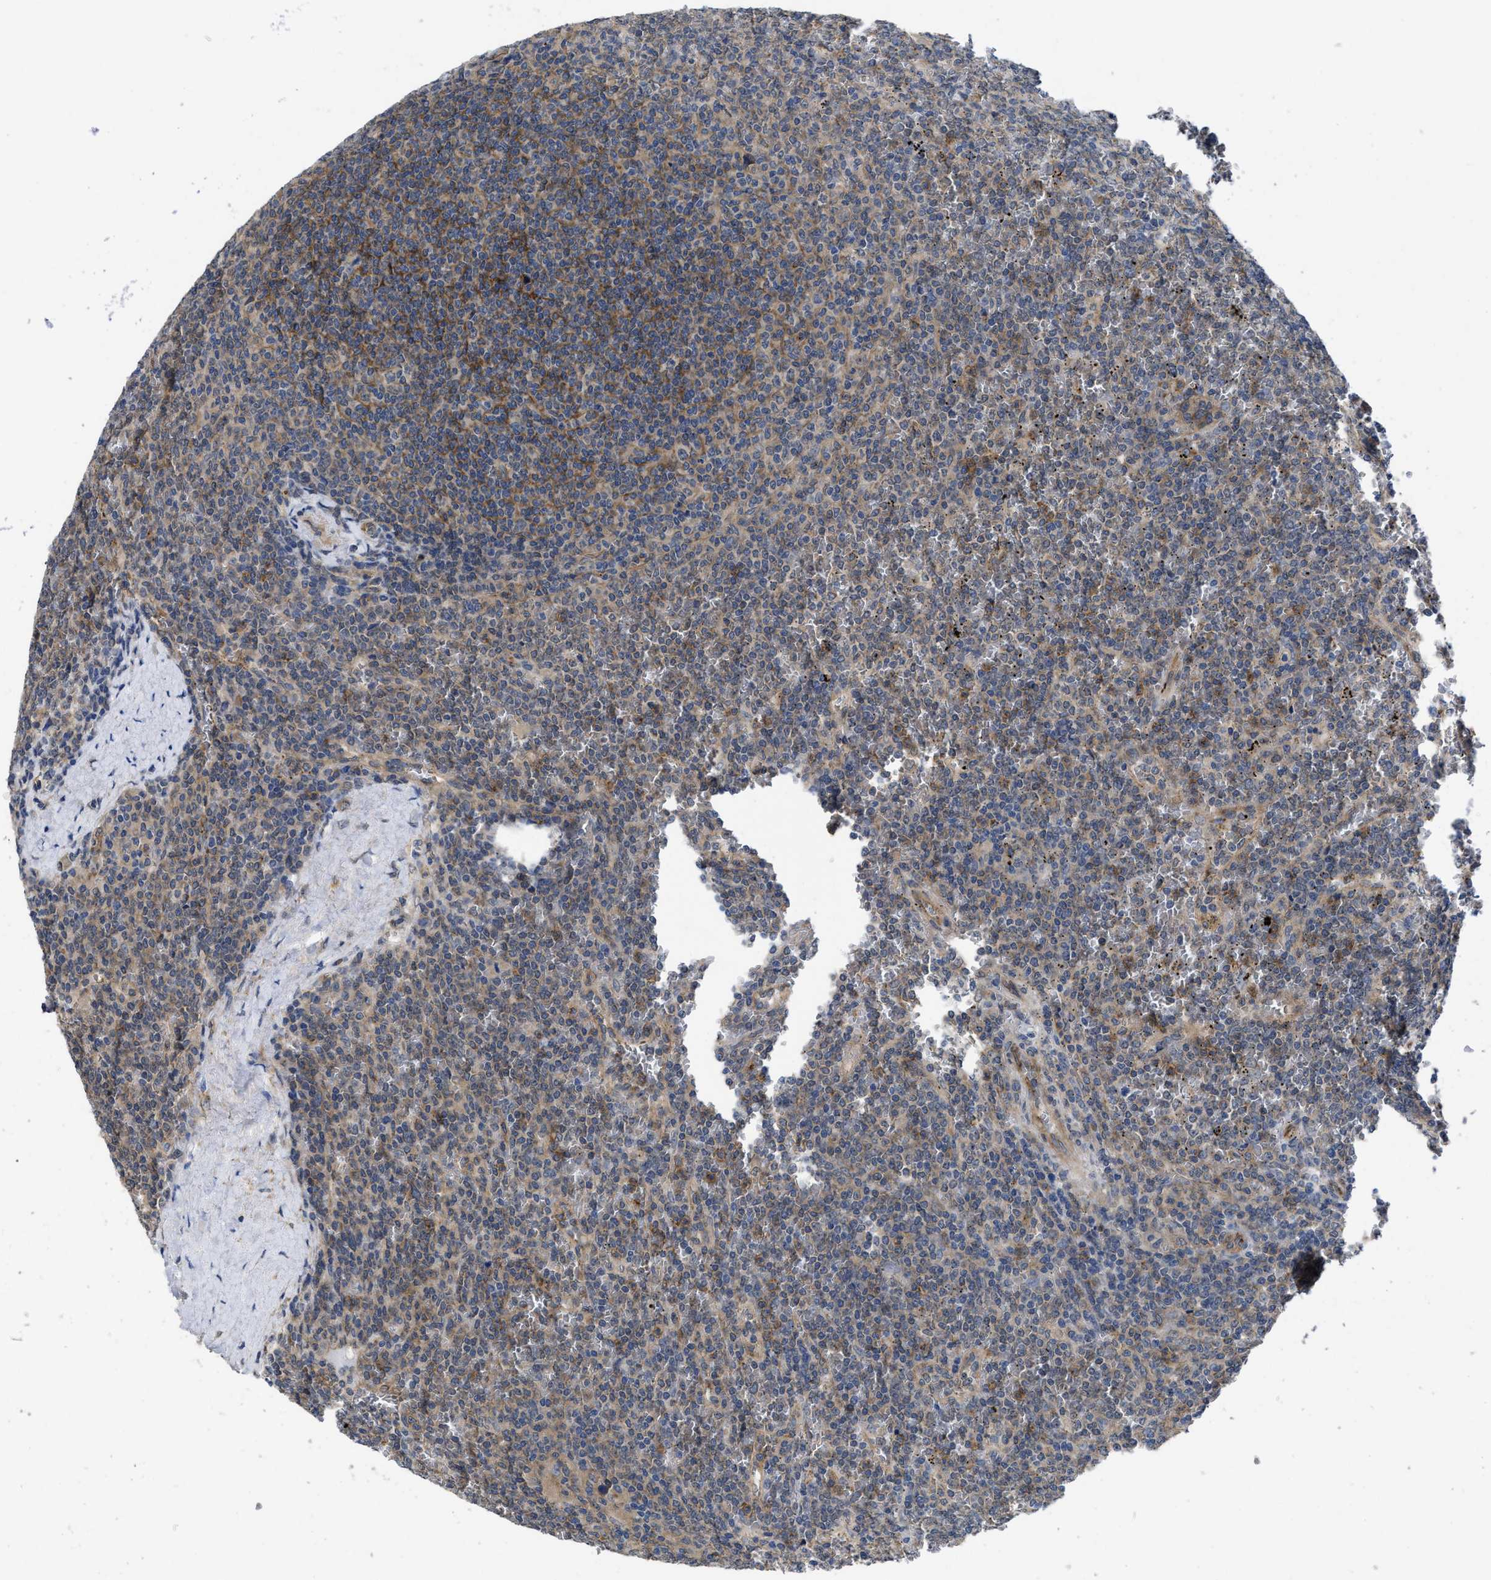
{"staining": {"intensity": "weak", "quantity": "25%-75%", "location": "cytoplasmic/membranous"}, "tissue": "lymphoma", "cell_type": "Tumor cells", "image_type": "cancer", "snomed": [{"axis": "morphology", "description": "Malignant lymphoma, non-Hodgkin's type, Low grade"}, {"axis": "topography", "description": "Spleen"}], "caption": "Immunohistochemical staining of human lymphoma reveals low levels of weak cytoplasmic/membranous protein positivity in about 25%-75% of tumor cells.", "gene": "PKD2", "patient": {"sex": "female", "age": 19}}